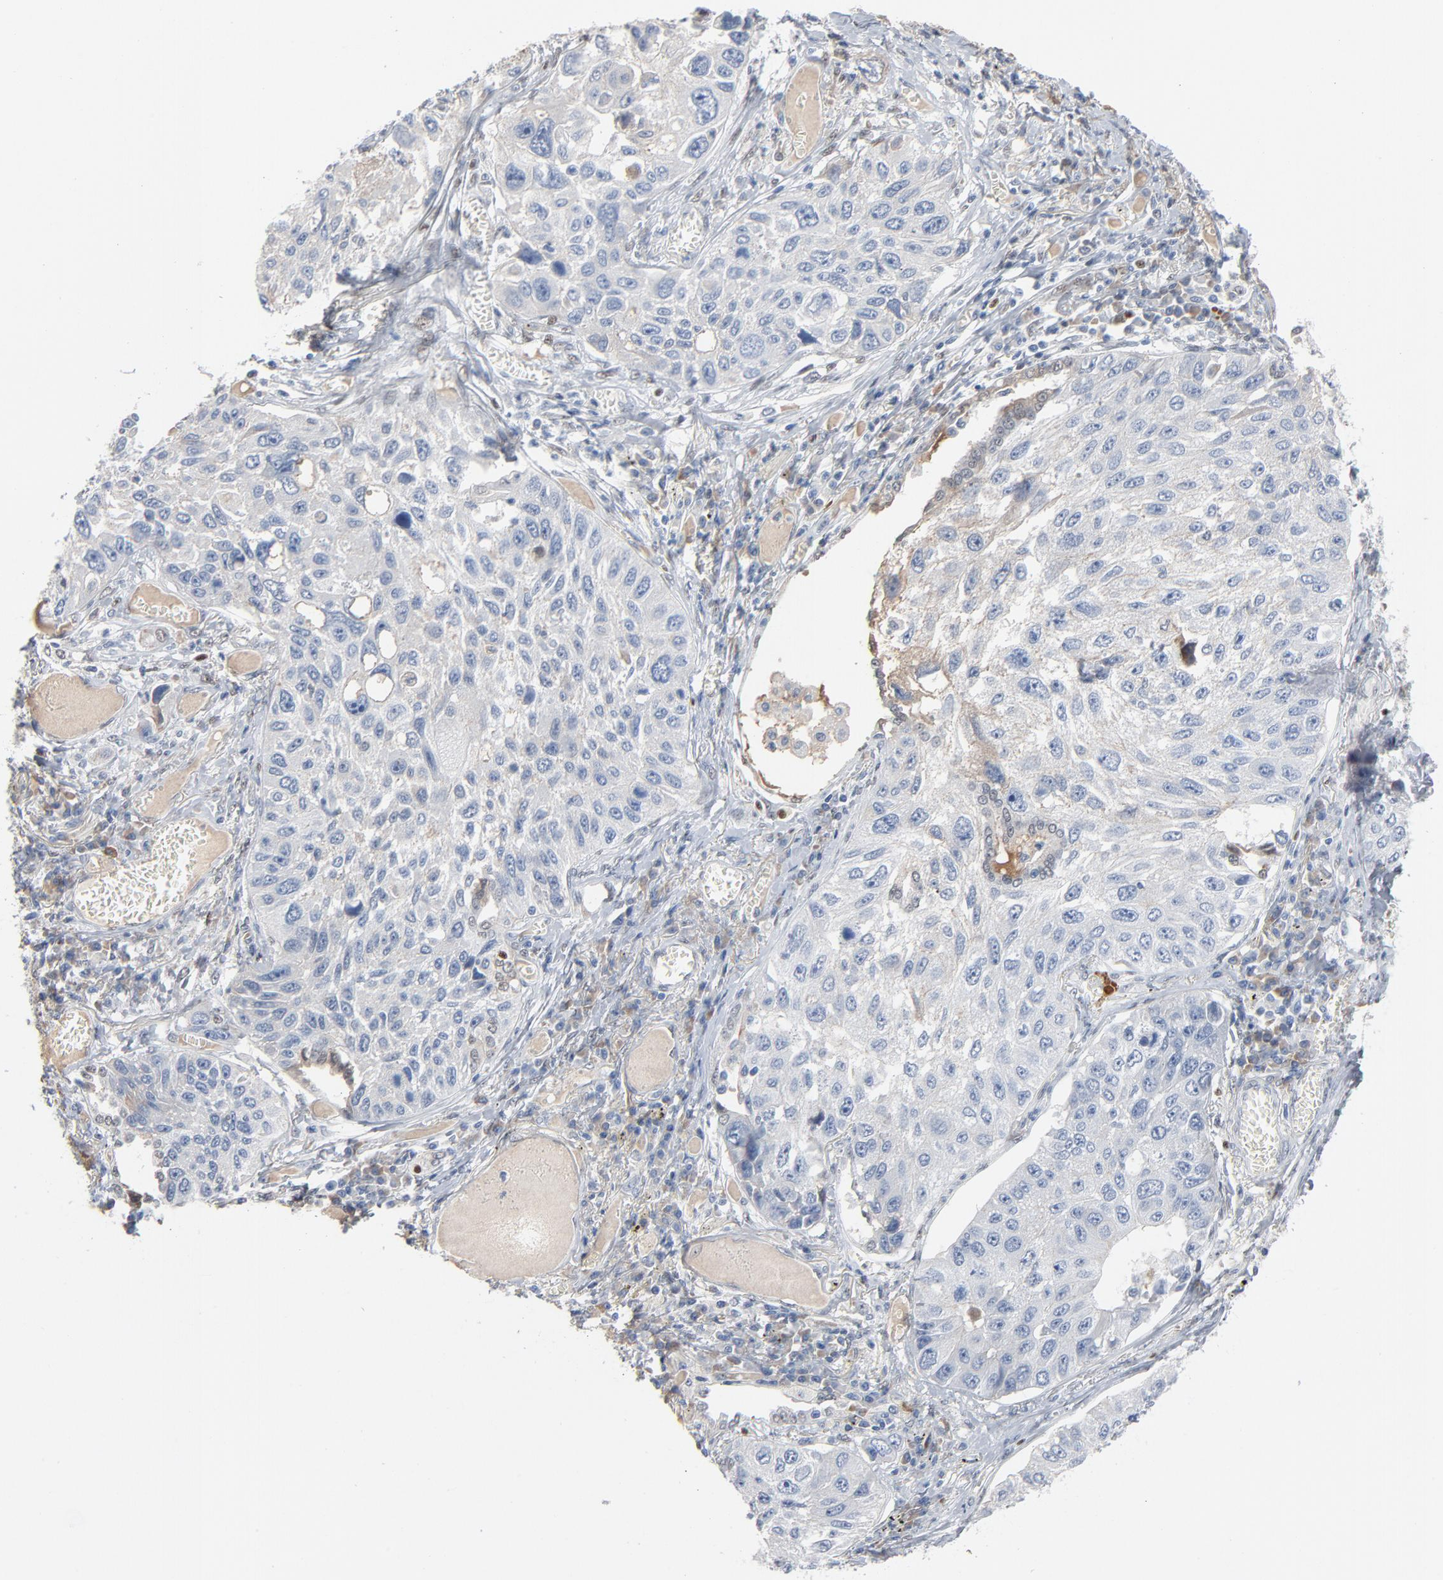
{"staining": {"intensity": "negative", "quantity": "none", "location": "none"}, "tissue": "lung cancer", "cell_type": "Tumor cells", "image_type": "cancer", "snomed": [{"axis": "morphology", "description": "Squamous cell carcinoma, NOS"}, {"axis": "topography", "description": "Lung"}], "caption": "Protein analysis of lung cancer (squamous cell carcinoma) reveals no significant positivity in tumor cells.", "gene": "FOXP1", "patient": {"sex": "male", "age": 71}}